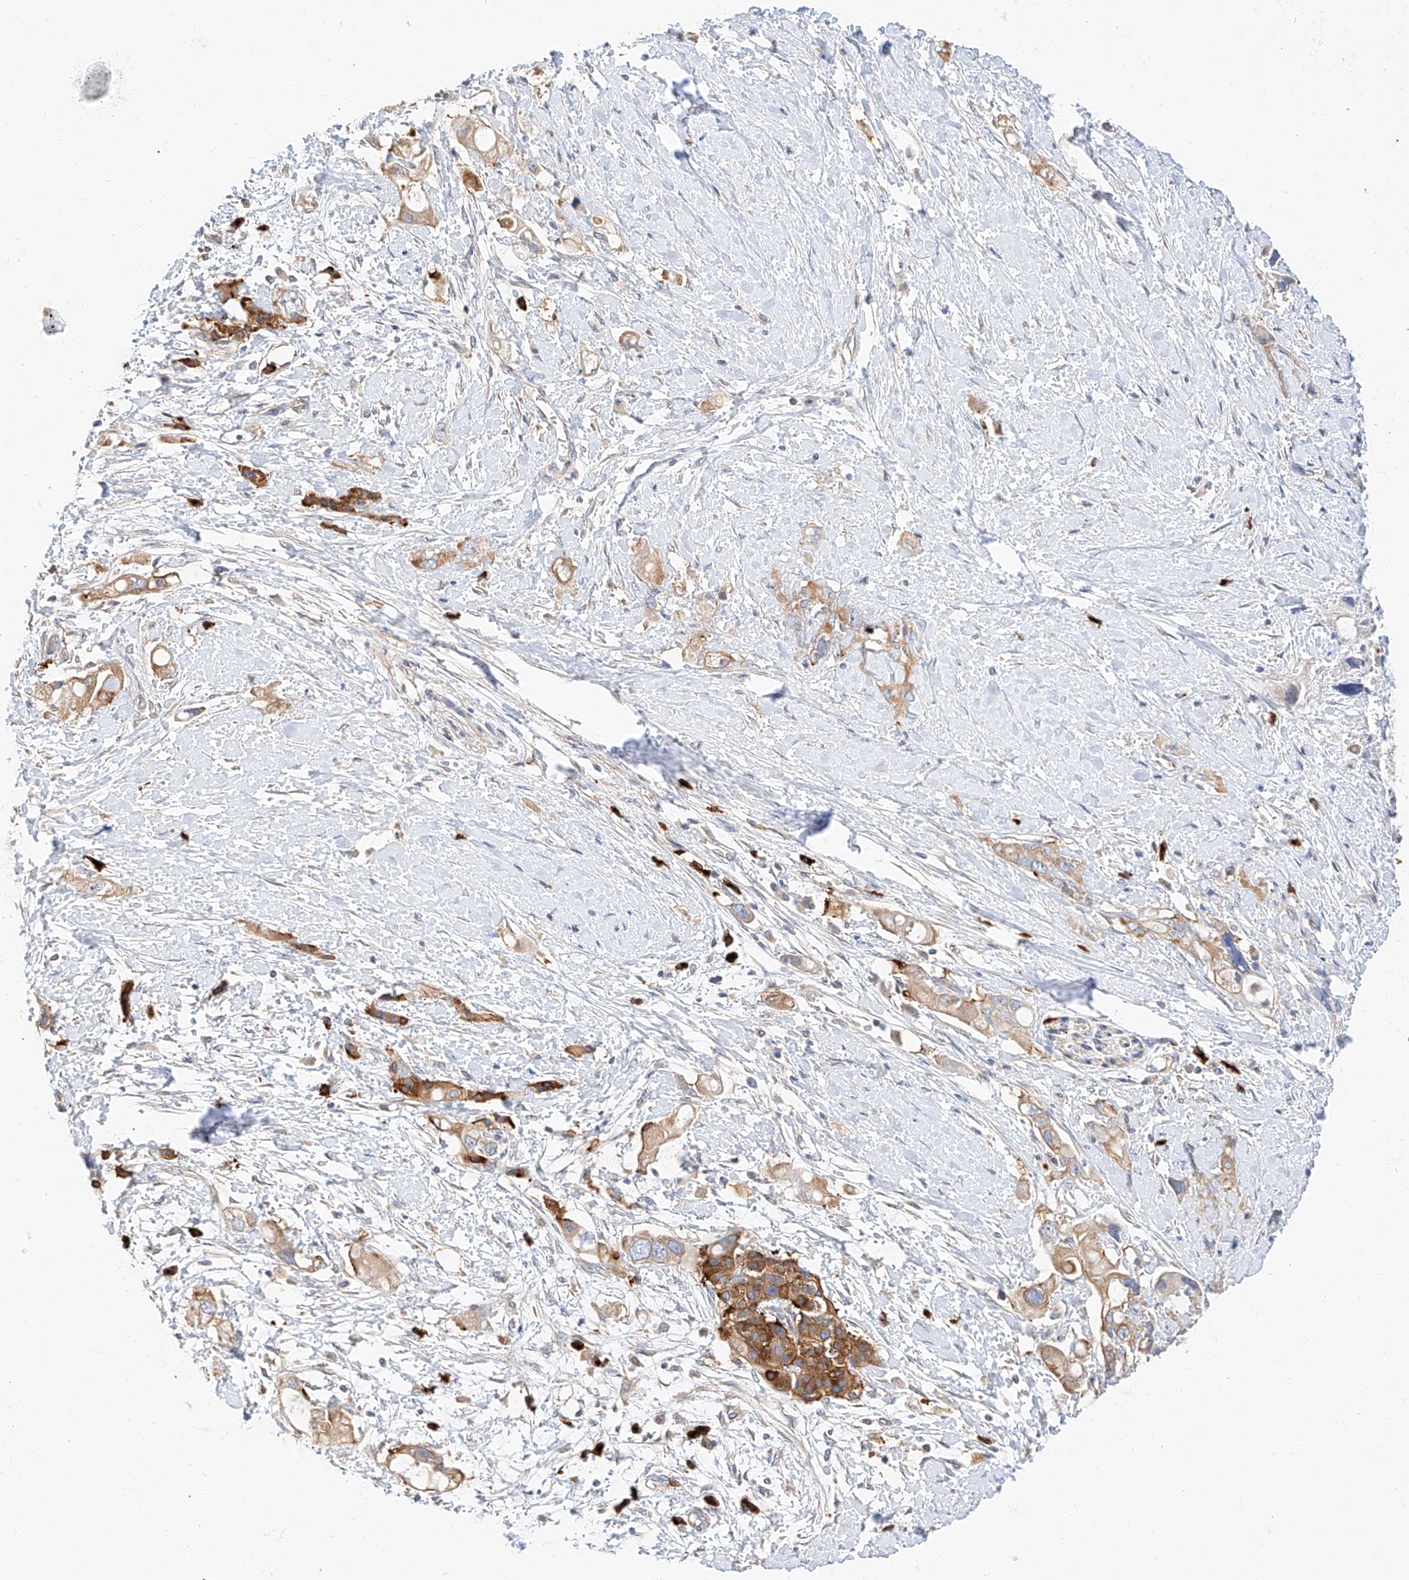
{"staining": {"intensity": "weak", "quantity": ">75%", "location": "cytoplasmic/membranous"}, "tissue": "pancreatic cancer", "cell_type": "Tumor cells", "image_type": "cancer", "snomed": [{"axis": "morphology", "description": "Adenocarcinoma, NOS"}, {"axis": "topography", "description": "Pancreas"}], "caption": "The image exhibits immunohistochemical staining of pancreatic adenocarcinoma. There is weak cytoplasmic/membranous expression is seen in about >75% of tumor cells. The protein of interest is shown in brown color, while the nuclei are stained blue.", "gene": "GLMN", "patient": {"sex": "female", "age": 56}}